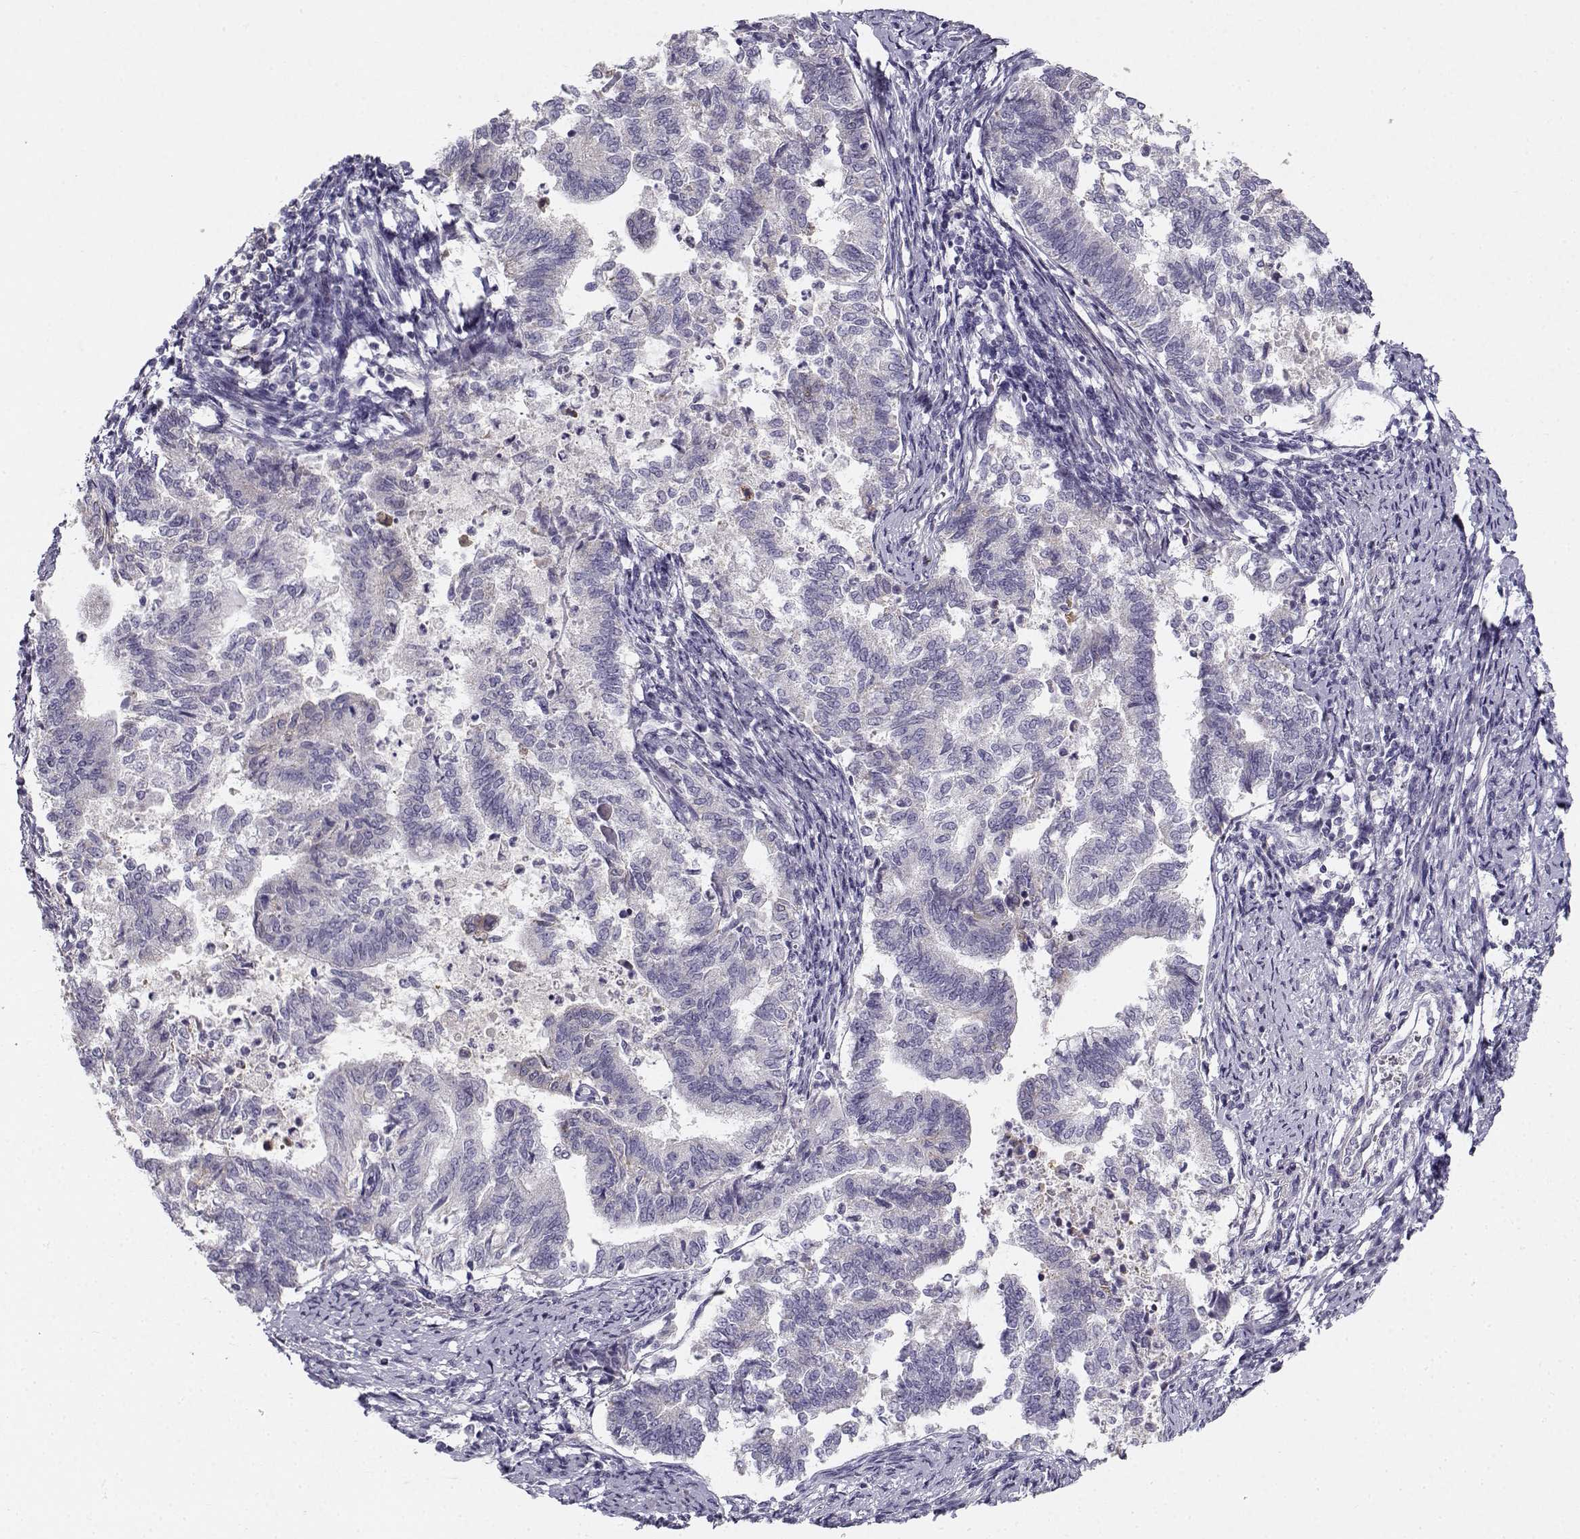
{"staining": {"intensity": "negative", "quantity": "none", "location": "none"}, "tissue": "endometrial cancer", "cell_type": "Tumor cells", "image_type": "cancer", "snomed": [{"axis": "morphology", "description": "Adenocarcinoma, NOS"}, {"axis": "topography", "description": "Endometrium"}], "caption": "The immunohistochemistry (IHC) image has no significant positivity in tumor cells of endometrial adenocarcinoma tissue.", "gene": "CREB3L3", "patient": {"sex": "female", "age": 65}}